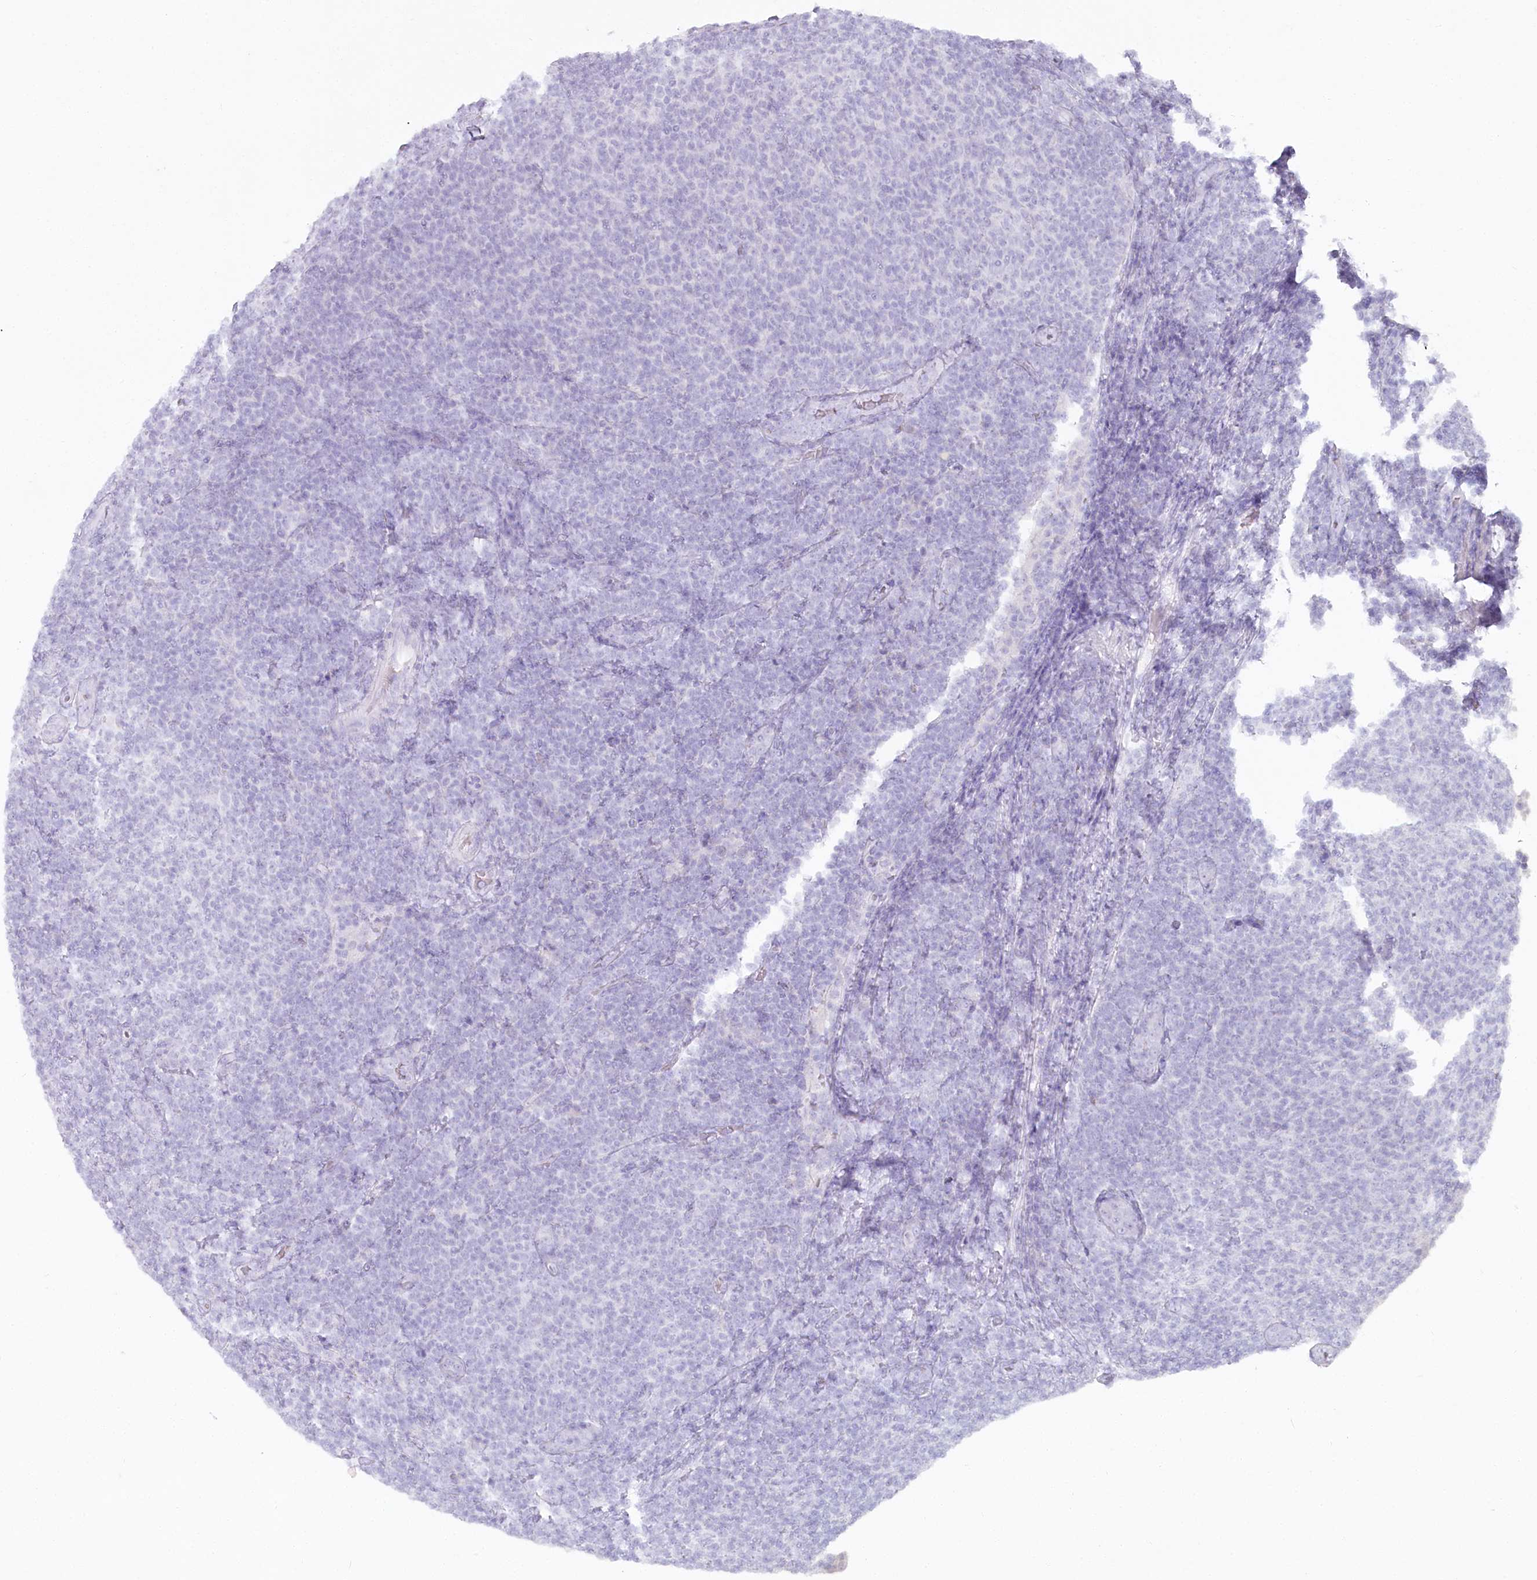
{"staining": {"intensity": "negative", "quantity": "none", "location": "none"}, "tissue": "lymphoma", "cell_type": "Tumor cells", "image_type": "cancer", "snomed": [{"axis": "morphology", "description": "Malignant lymphoma, non-Hodgkin's type, Low grade"}, {"axis": "topography", "description": "Lymph node"}], "caption": "Immunohistochemical staining of lymphoma displays no significant staining in tumor cells. Nuclei are stained in blue.", "gene": "IFIT5", "patient": {"sex": "male", "age": 66}}